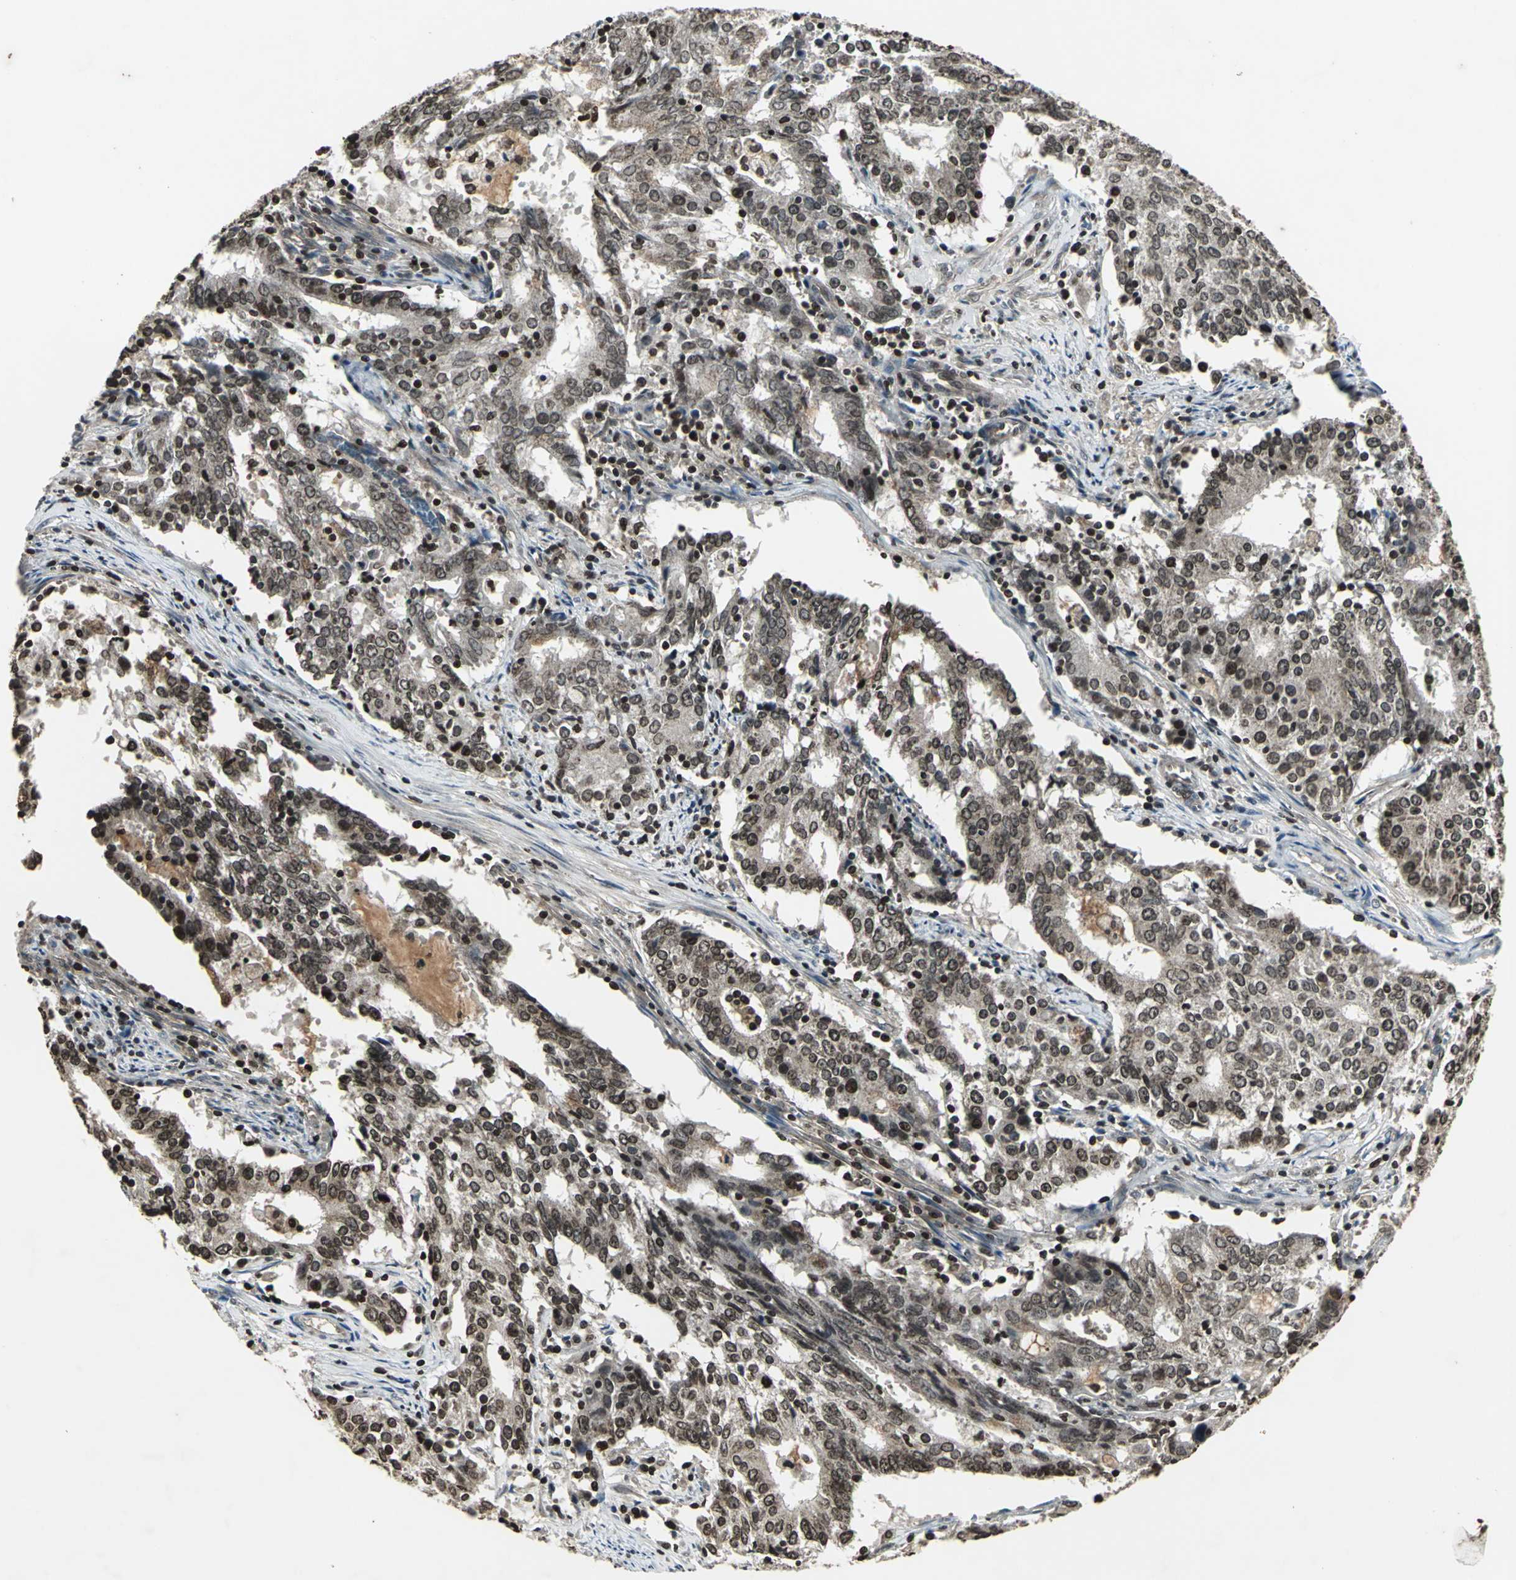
{"staining": {"intensity": "moderate", "quantity": ">75%", "location": "cytoplasmic/membranous,nuclear"}, "tissue": "cervical cancer", "cell_type": "Tumor cells", "image_type": "cancer", "snomed": [{"axis": "morphology", "description": "Adenocarcinoma, NOS"}, {"axis": "topography", "description": "Cervix"}], "caption": "Cervical adenocarcinoma stained with DAB (3,3'-diaminobenzidine) immunohistochemistry shows medium levels of moderate cytoplasmic/membranous and nuclear staining in about >75% of tumor cells.", "gene": "AHR", "patient": {"sex": "female", "age": 44}}